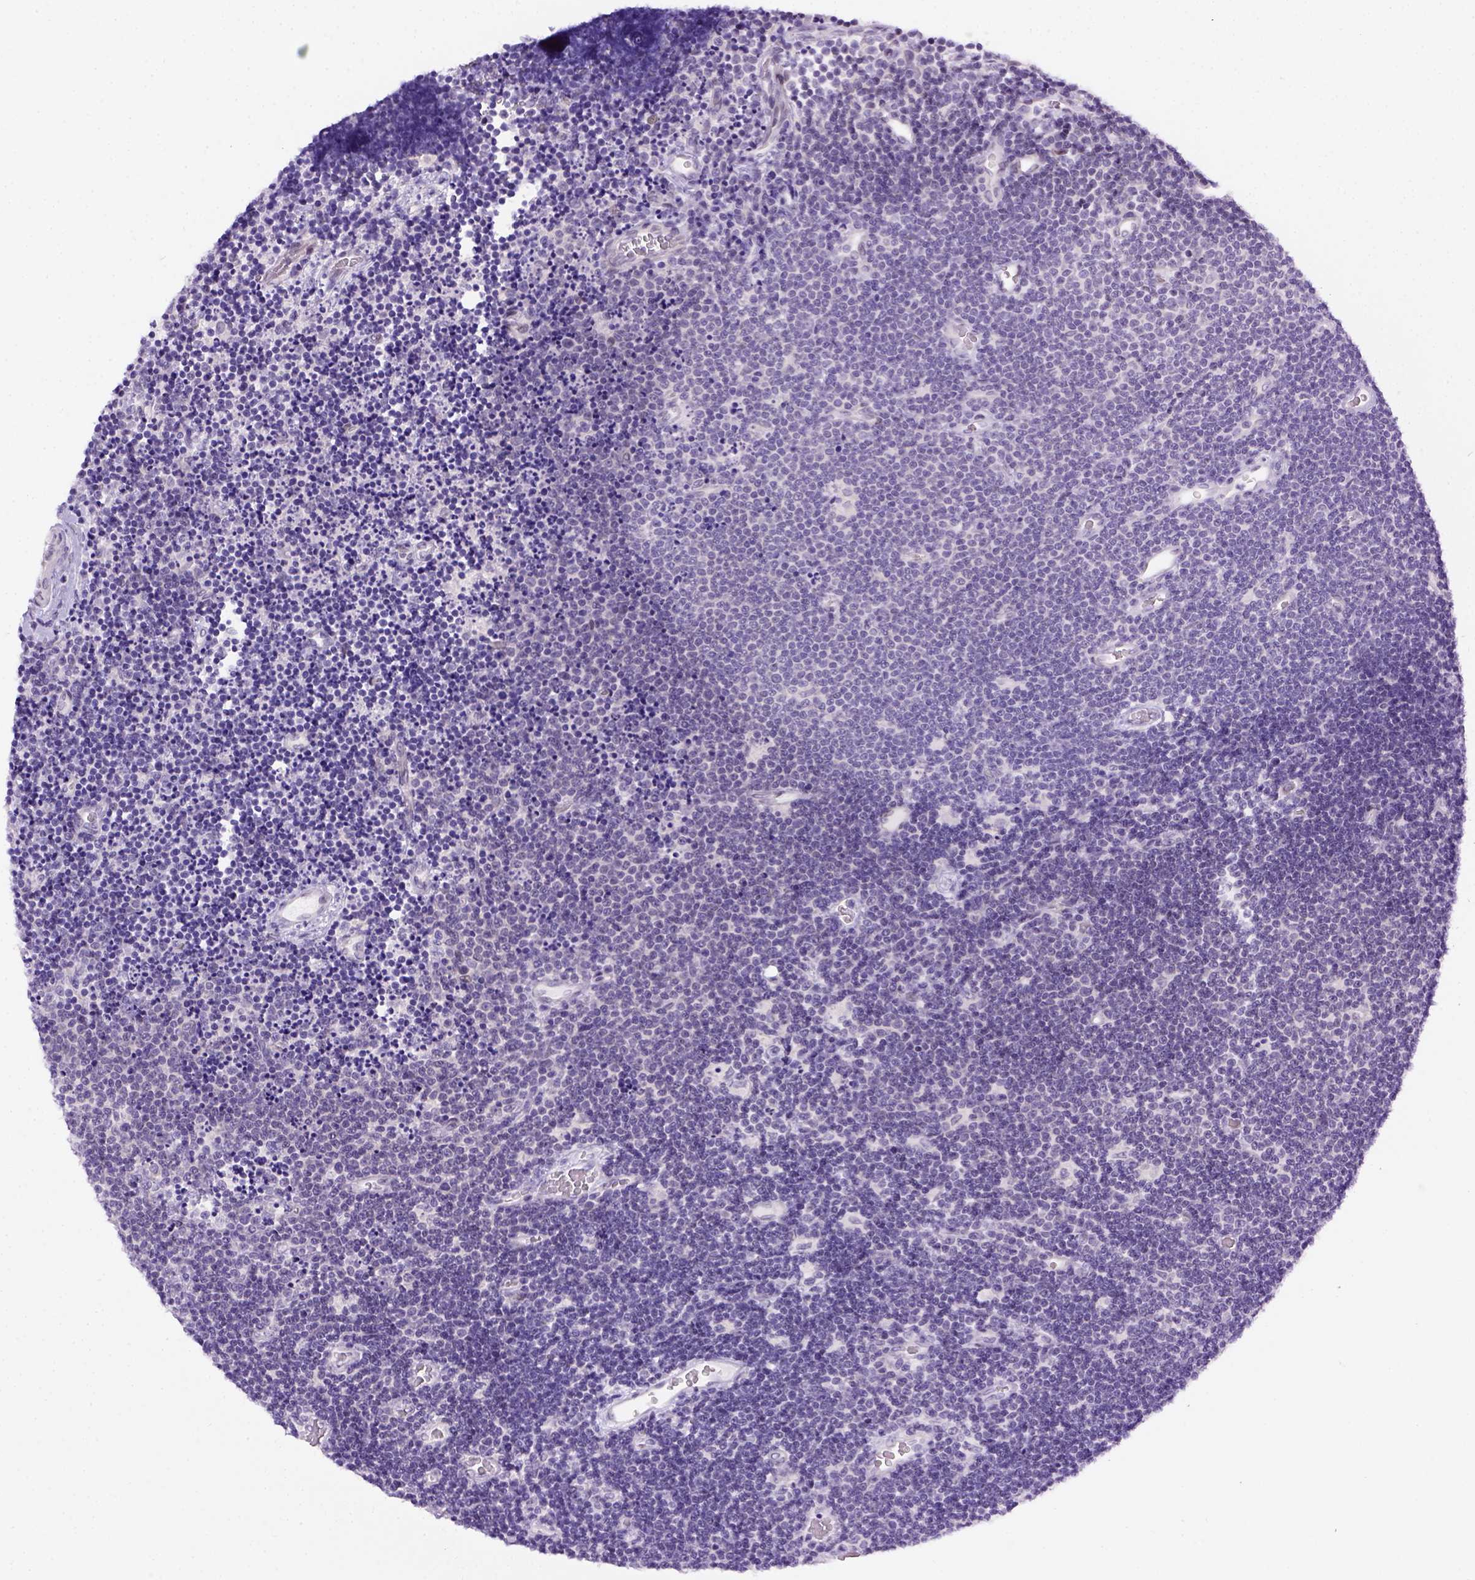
{"staining": {"intensity": "negative", "quantity": "none", "location": "none"}, "tissue": "lymphoma", "cell_type": "Tumor cells", "image_type": "cancer", "snomed": [{"axis": "morphology", "description": "Malignant lymphoma, non-Hodgkin's type, Low grade"}, {"axis": "topography", "description": "Brain"}], "caption": "This is an immunohistochemistry (IHC) micrograph of human lymphoma. There is no positivity in tumor cells.", "gene": "FAM184B", "patient": {"sex": "female", "age": 66}}